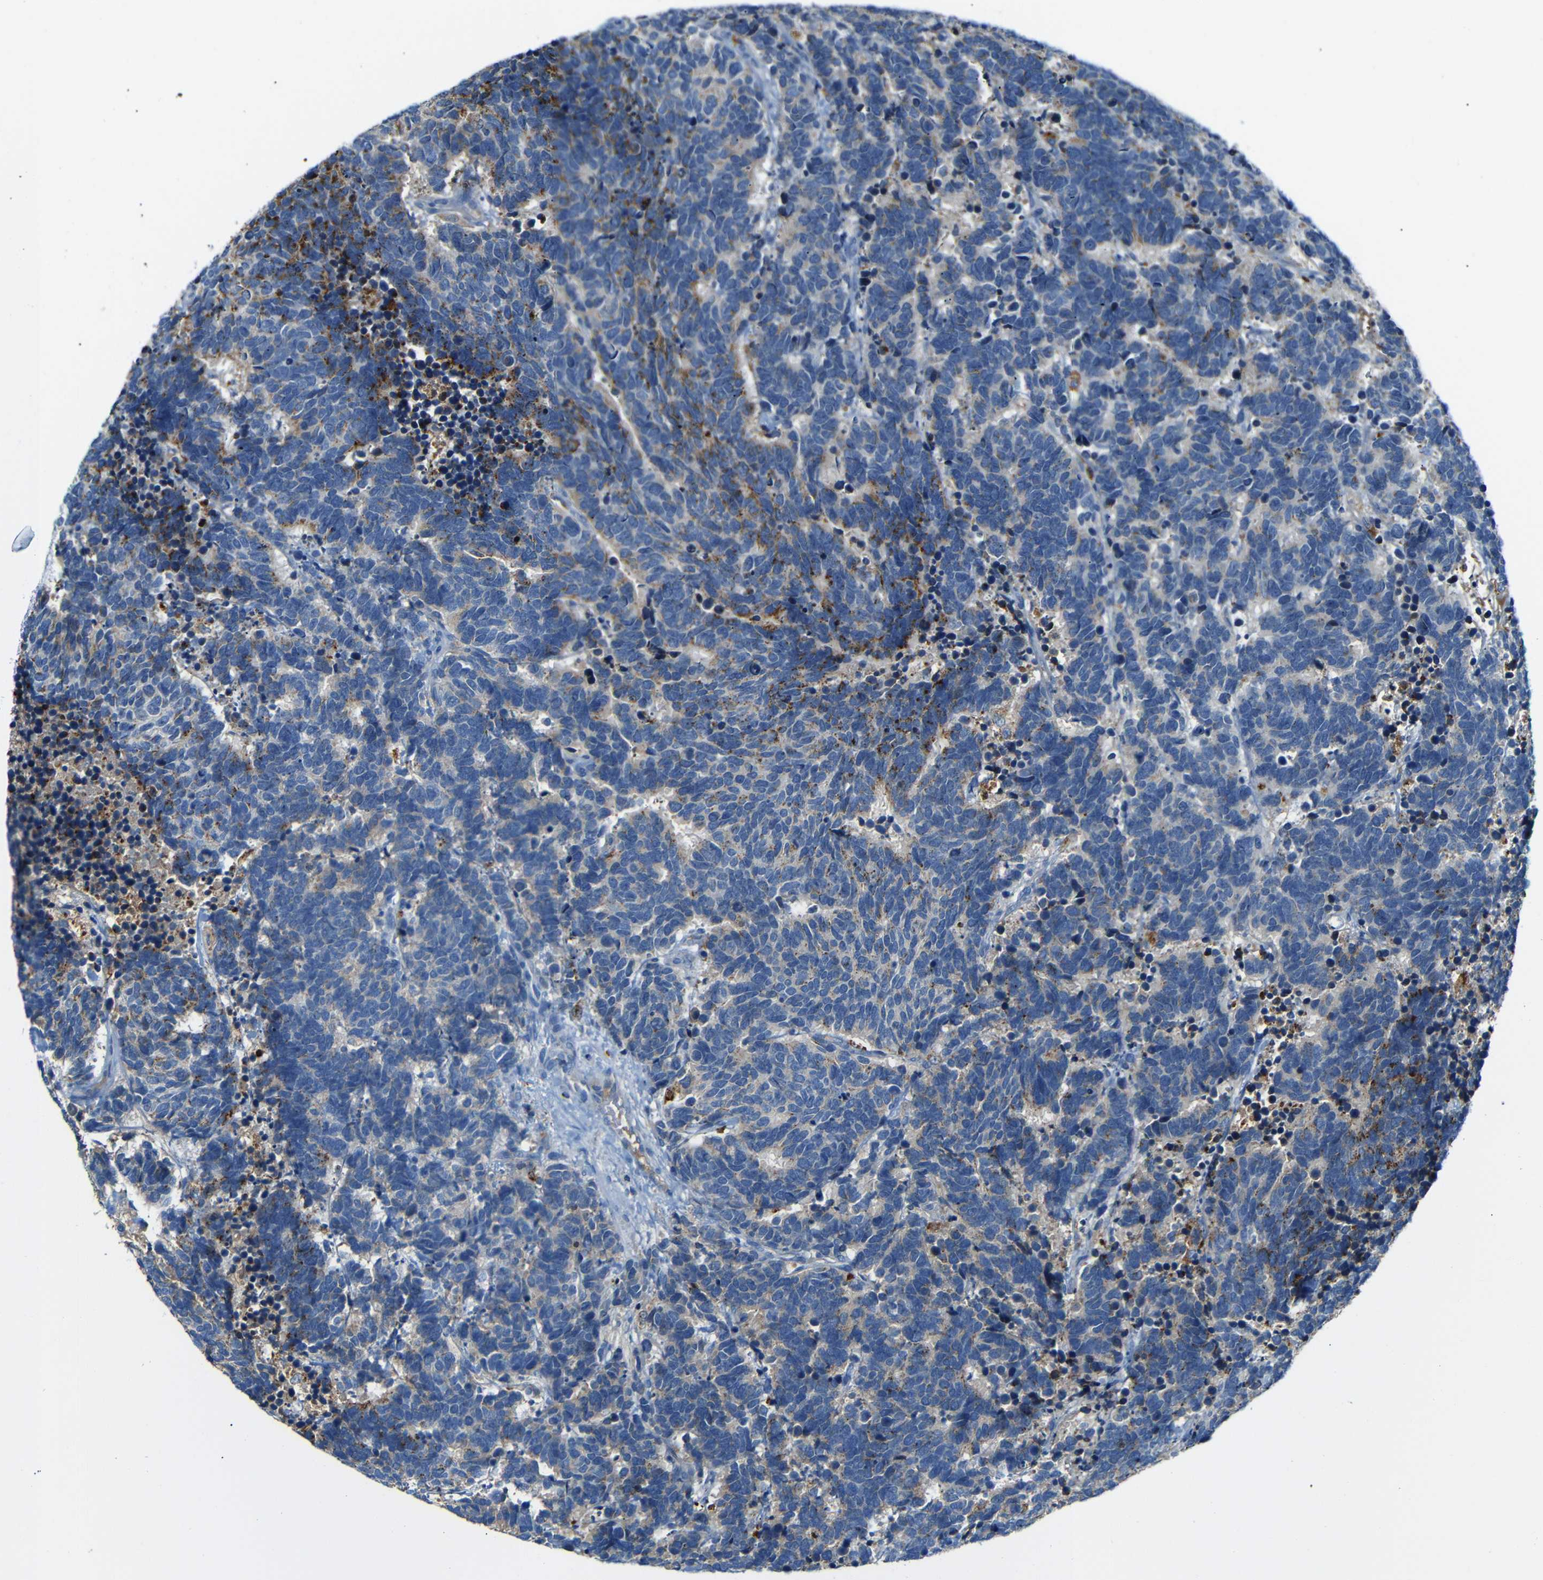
{"staining": {"intensity": "negative", "quantity": "none", "location": "none"}, "tissue": "carcinoid", "cell_type": "Tumor cells", "image_type": "cancer", "snomed": [{"axis": "morphology", "description": "Carcinoma, NOS"}, {"axis": "morphology", "description": "Carcinoid, malignant, NOS"}, {"axis": "topography", "description": "Urinary bladder"}], "caption": "Image shows no protein positivity in tumor cells of carcinoid tissue. The staining was performed using DAB (3,3'-diaminobenzidine) to visualize the protein expression in brown, while the nuclei were stained in blue with hematoxylin (Magnification: 20x).", "gene": "SERPINA1", "patient": {"sex": "male", "age": 57}}